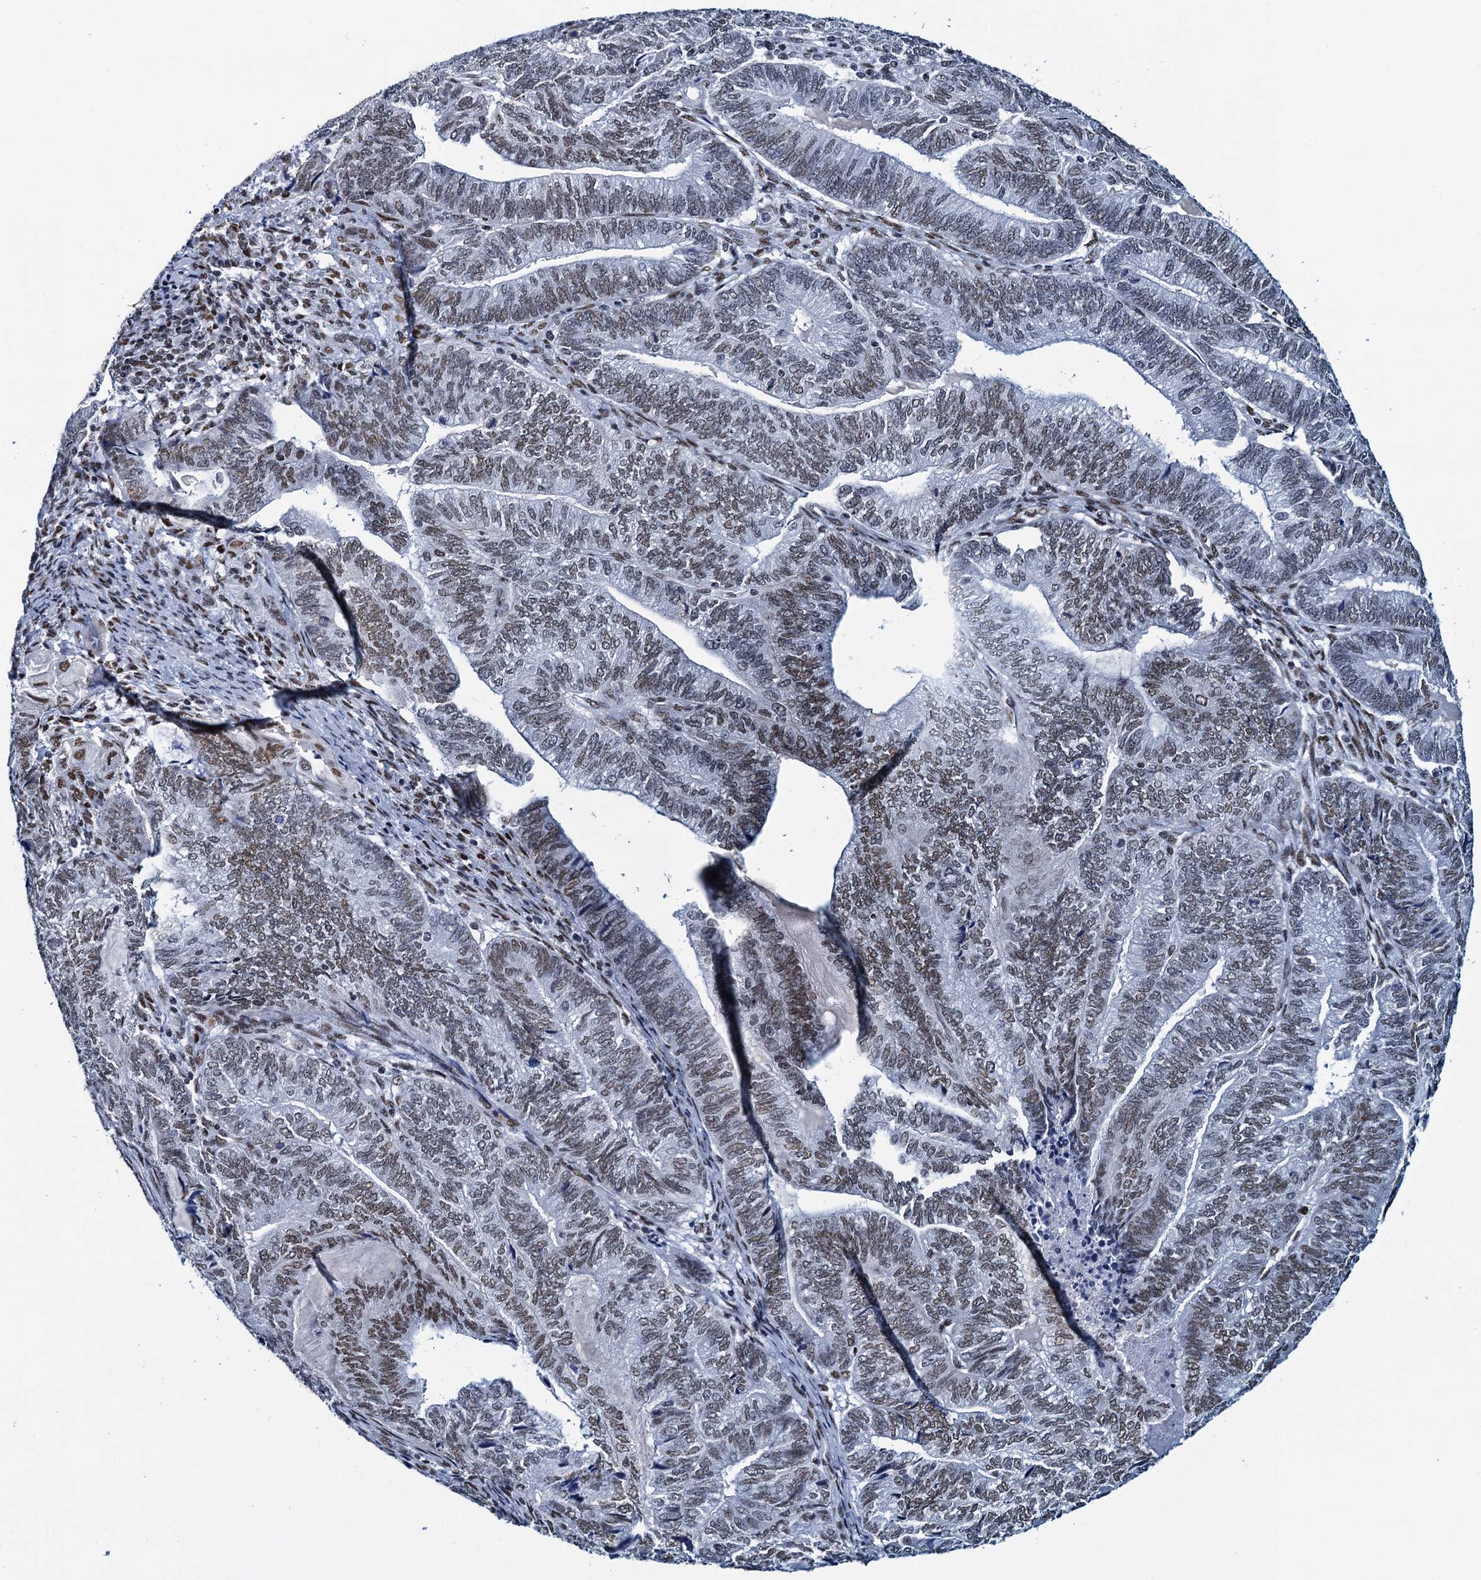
{"staining": {"intensity": "weak", "quantity": ">75%", "location": "nuclear"}, "tissue": "endometrial cancer", "cell_type": "Tumor cells", "image_type": "cancer", "snomed": [{"axis": "morphology", "description": "Adenocarcinoma, NOS"}, {"axis": "topography", "description": "Uterus"}, {"axis": "topography", "description": "Endometrium"}], "caption": "Tumor cells reveal low levels of weak nuclear positivity in about >75% of cells in endometrial cancer (adenocarcinoma). The protein is stained brown, and the nuclei are stained in blue (DAB IHC with brightfield microscopy, high magnification).", "gene": "HNRNPUL2", "patient": {"sex": "female", "age": 70}}